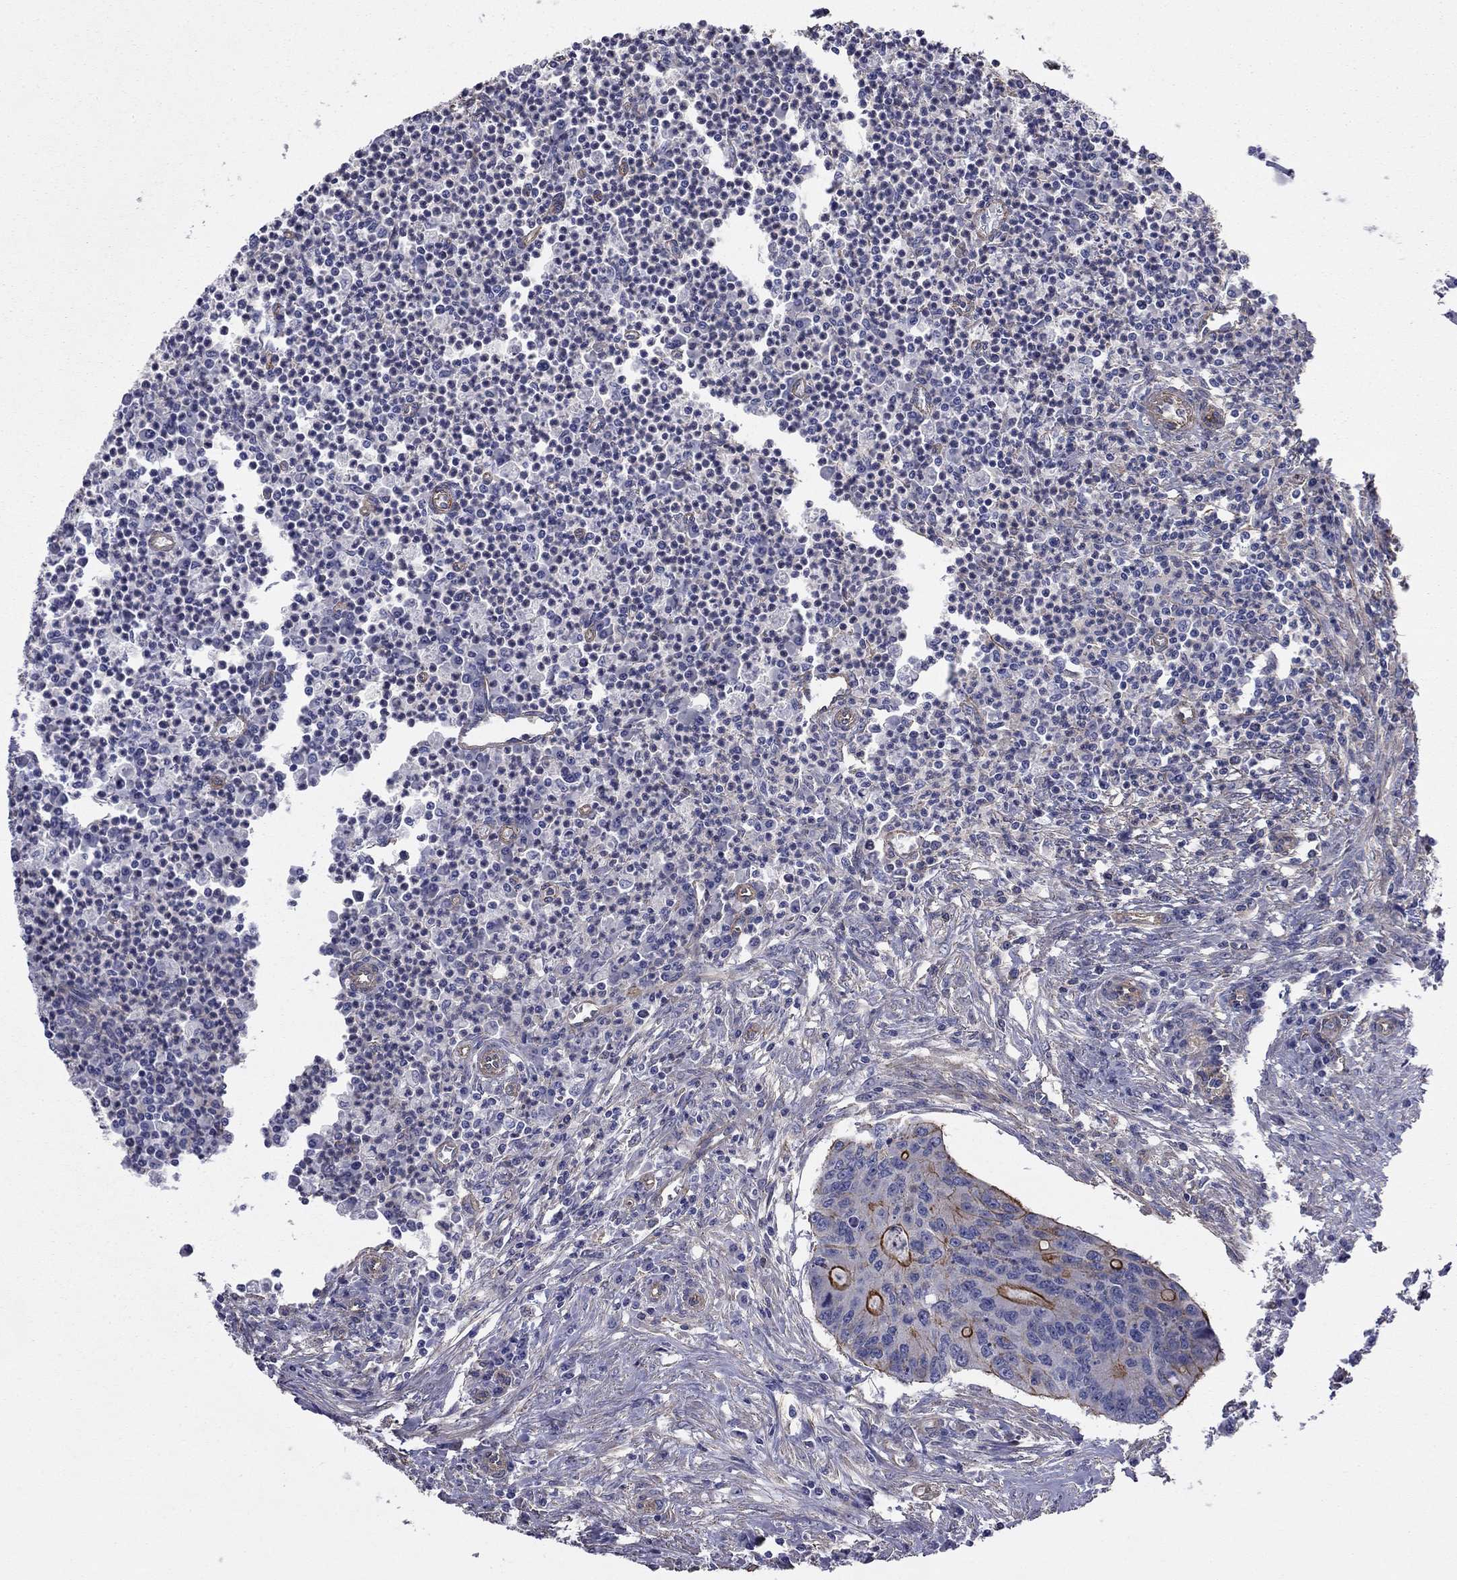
{"staining": {"intensity": "strong", "quantity": "<25%", "location": "cytoplasmic/membranous"}, "tissue": "colorectal cancer", "cell_type": "Tumor cells", "image_type": "cancer", "snomed": [{"axis": "morphology", "description": "Adenocarcinoma, NOS"}, {"axis": "topography", "description": "Colon"}], "caption": "Adenocarcinoma (colorectal) was stained to show a protein in brown. There is medium levels of strong cytoplasmic/membranous staining in approximately <25% of tumor cells. (DAB = brown stain, brightfield microscopy at high magnification).", "gene": "TCHH", "patient": {"sex": "male", "age": 53}}